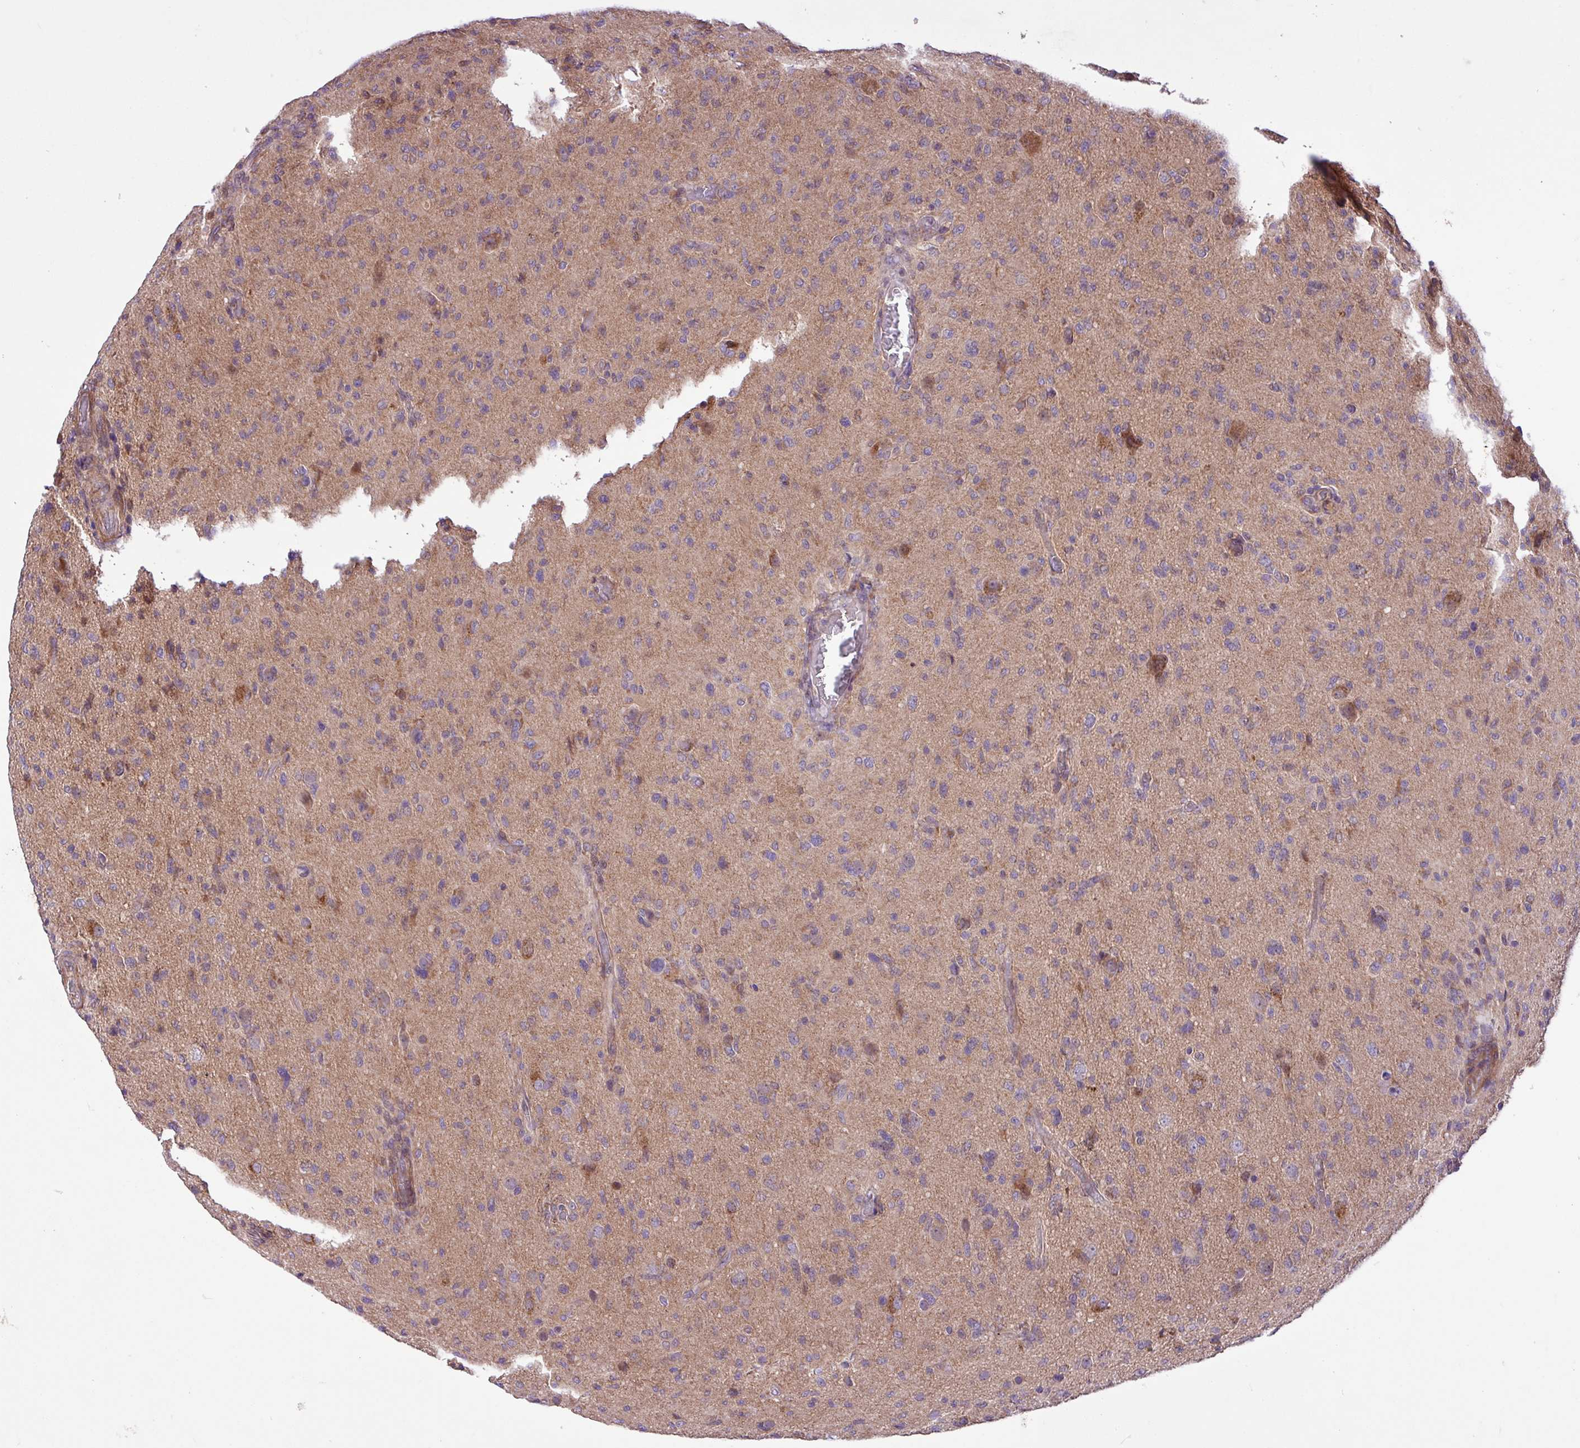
{"staining": {"intensity": "moderate", "quantity": "25%-75%", "location": "cytoplasmic/membranous"}, "tissue": "glioma", "cell_type": "Tumor cells", "image_type": "cancer", "snomed": [{"axis": "morphology", "description": "Glioma, malignant, High grade"}, {"axis": "topography", "description": "Brain"}], "caption": "A brown stain shows moderate cytoplasmic/membranous staining of a protein in high-grade glioma (malignant) tumor cells. The staining was performed using DAB (3,3'-diaminobenzidine) to visualize the protein expression in brown, while the nuclei were stained in blue with hematoxylin (Magnification: 20x).", "gene": "TIMM10B", "patient": {"sex": "female", "age": 57}}